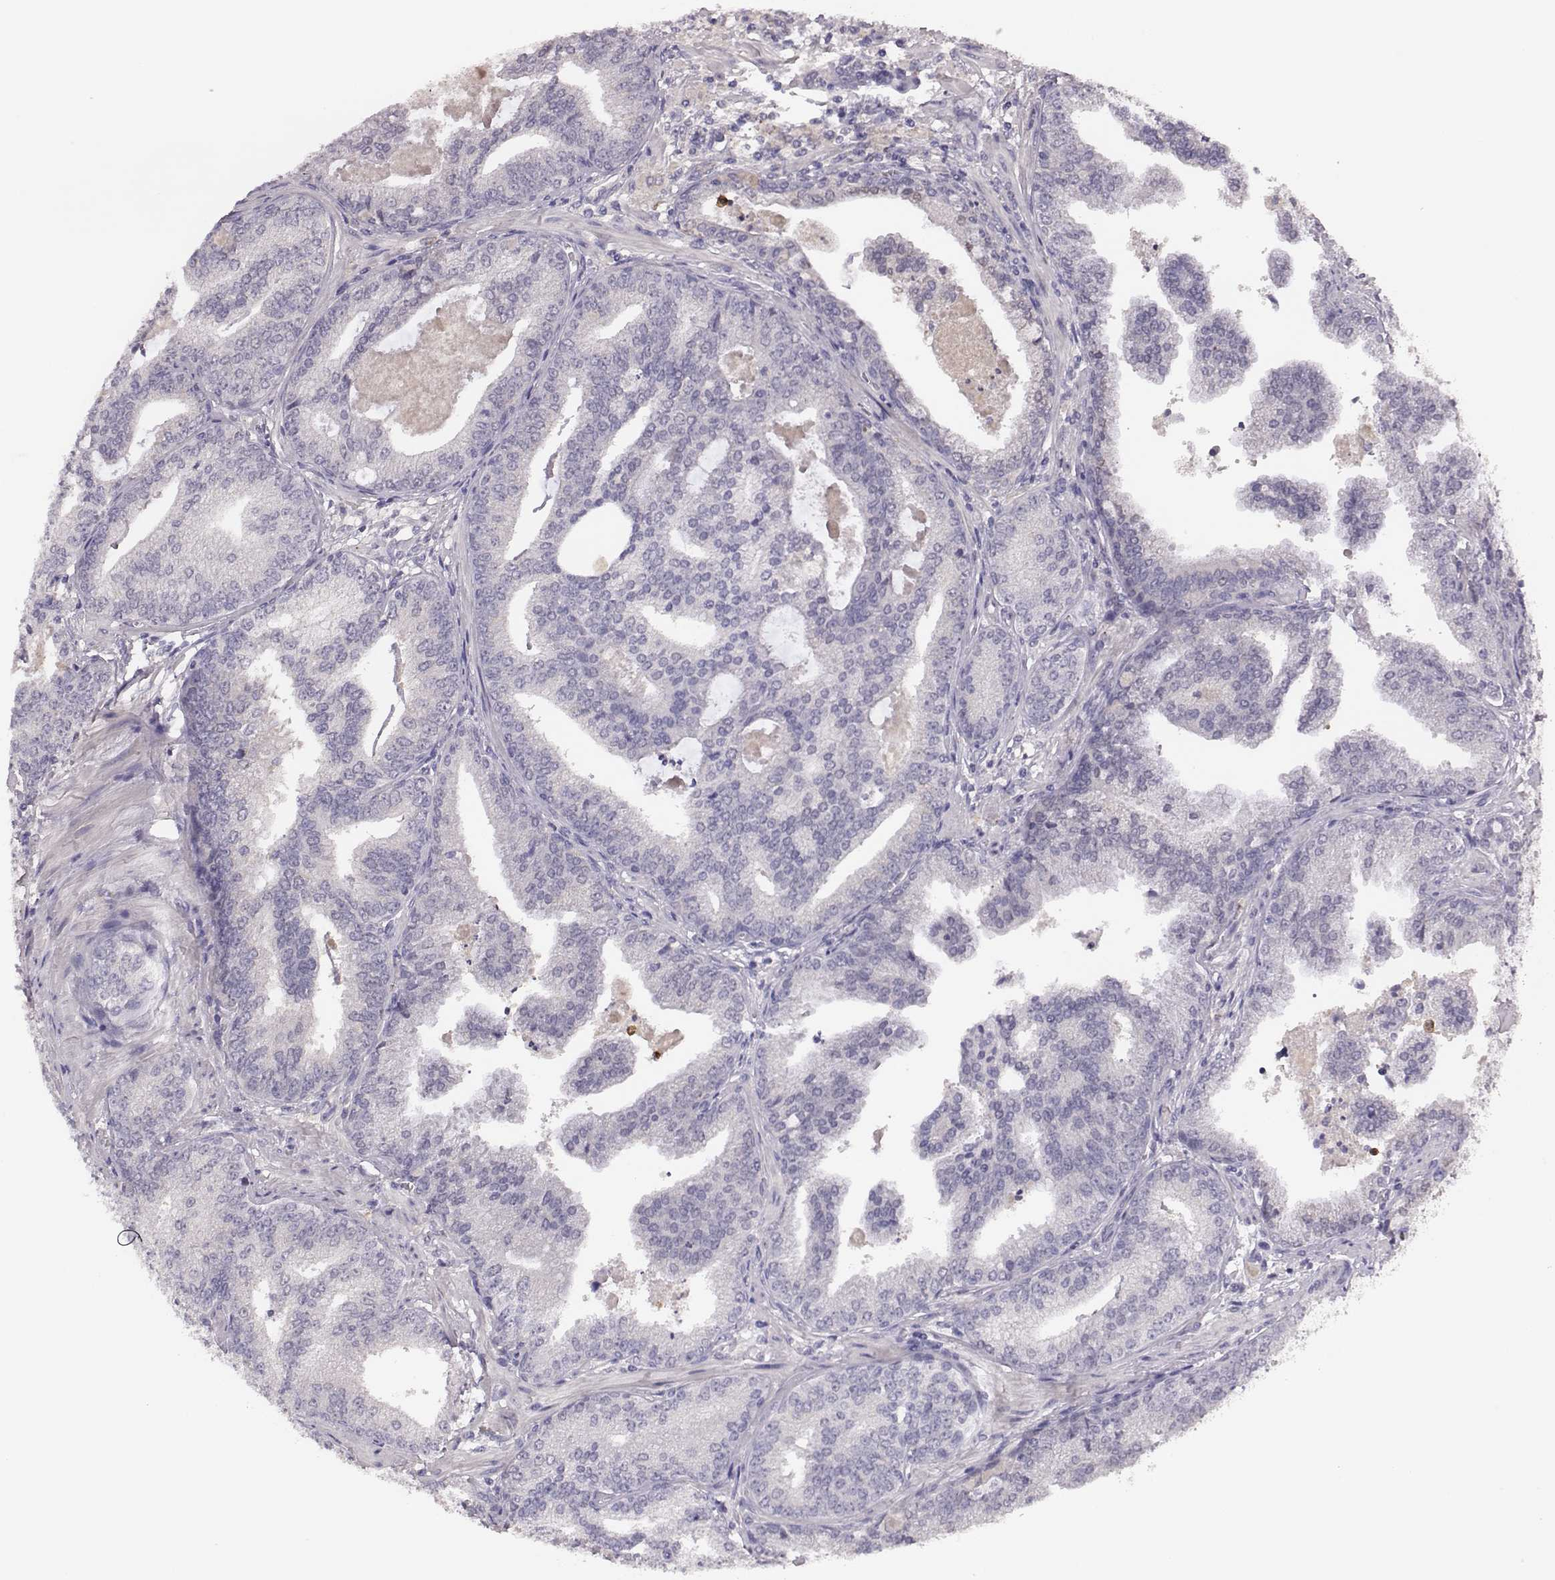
{"staining": {"intensity": "negative", "quantity": "none", "location": "none"}, "tissue": "prostate cancer", "cell_type": "Tumor cells", "image_type": "cancer", "snomed": [{"axis": "morphology", "description": "Adenocarcinoma, NOS"}, {"axis": "topography", "description": "Prostate"}], "caption": "Protein analysis of prostate cancer (adenocarcinoma) demonstrates no significant expression in tumor cells.", "gene": "KMO", "patient": {"sex": "male", "age": 64}}